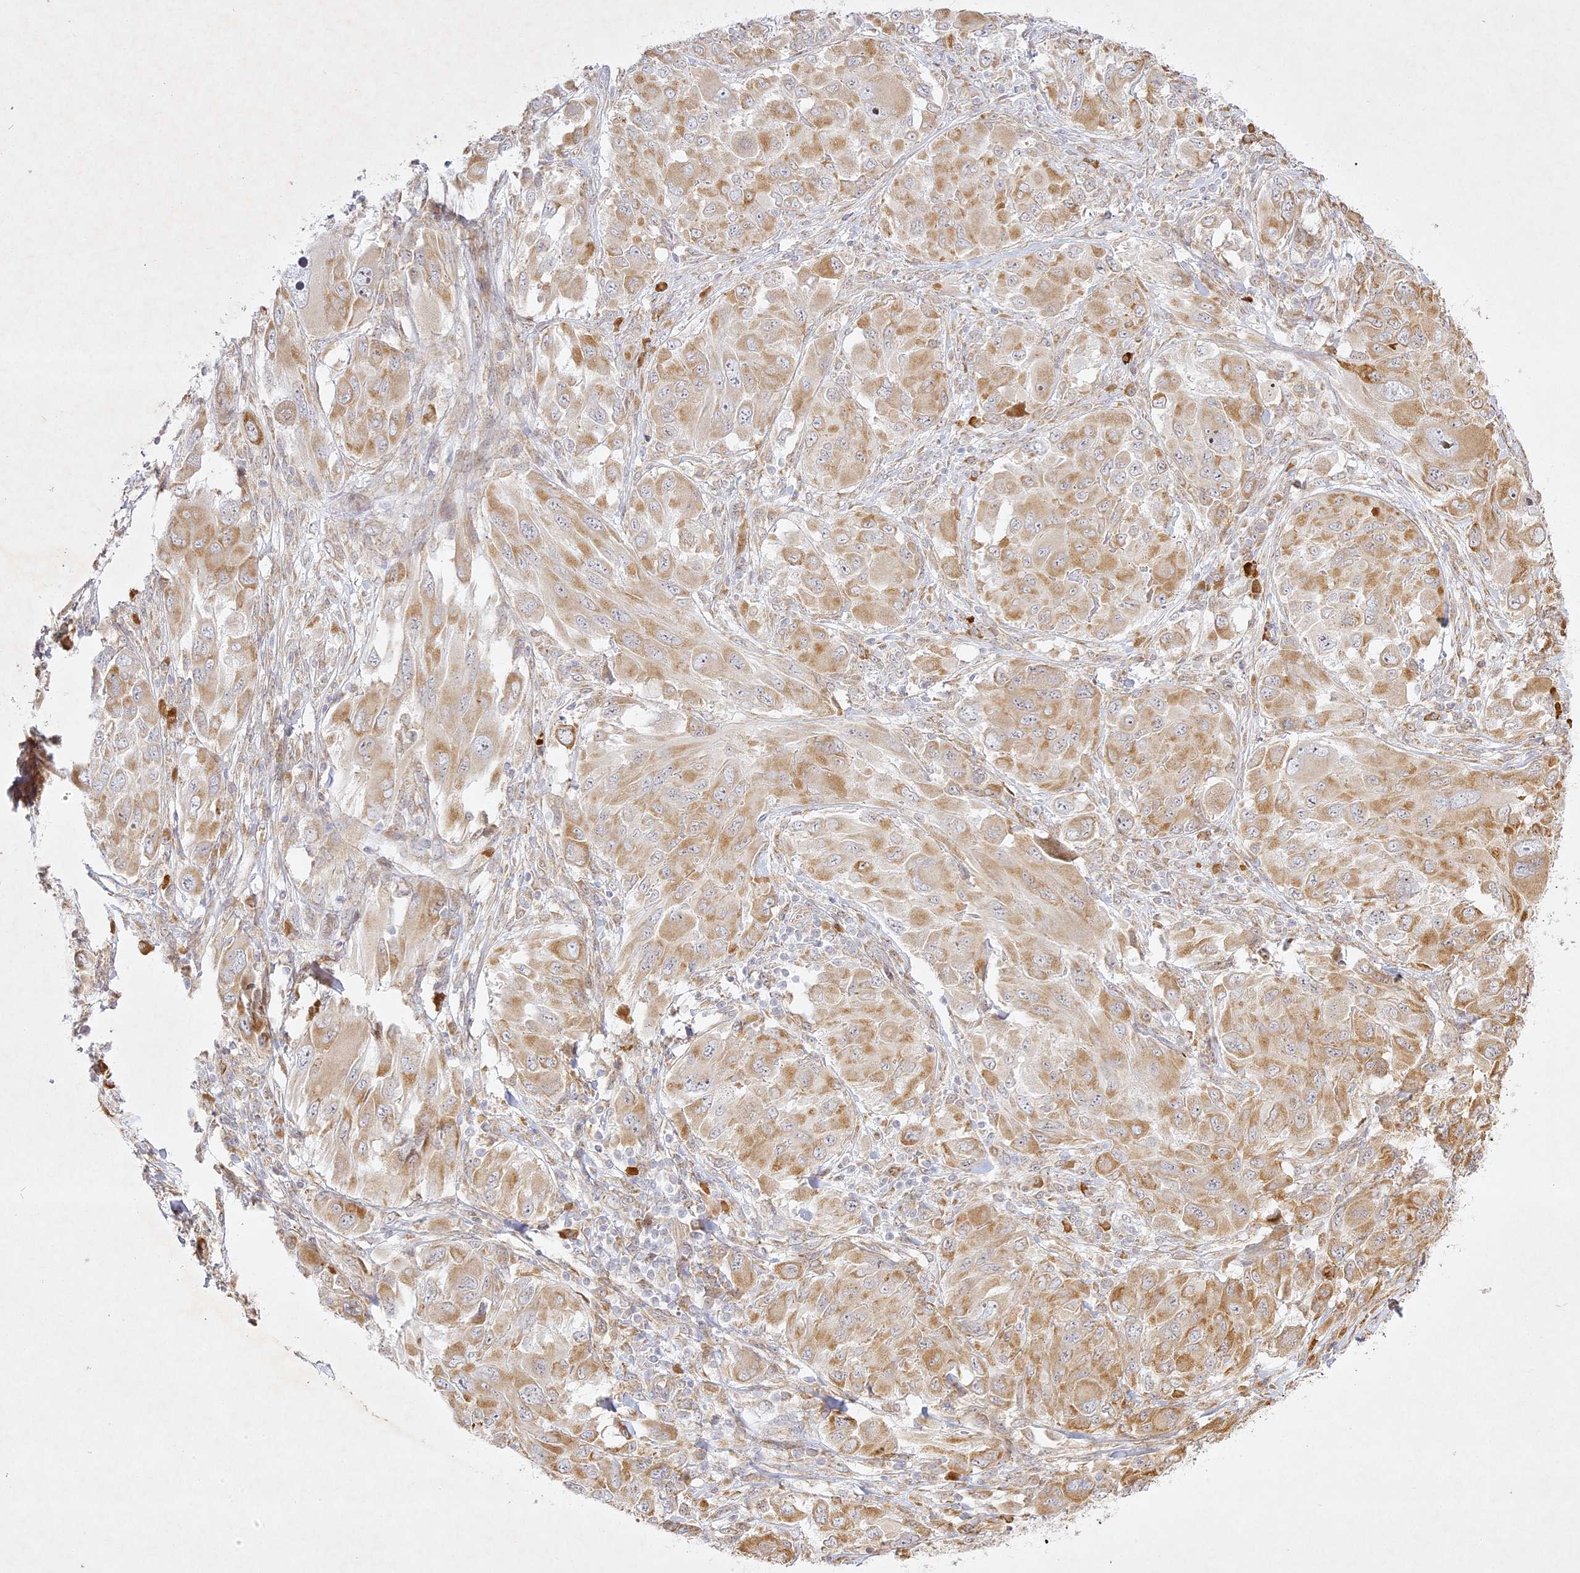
{"staining": {"intensity": "moderate", "quantity": "25%-75%", "location": "cytoplasmic/membranous"}, "tissue": "melanoma", "cell_type": "Tumor cells", "image_type": "cancer", "snomed": [{"axis": "morphology", "description": "Malignant melanoma, NOS"}, {"axis": "topography", "description": "Skin"}], "caption": "Moderate cytoplasmic/membranous positivity for a protein is appreciated in approximately 25%-75% of tumor cells of melanoma using immunohistochemistry (IHC).", "gene": "SLC30A5", "patient": {"sex": "female", "age": 91}}